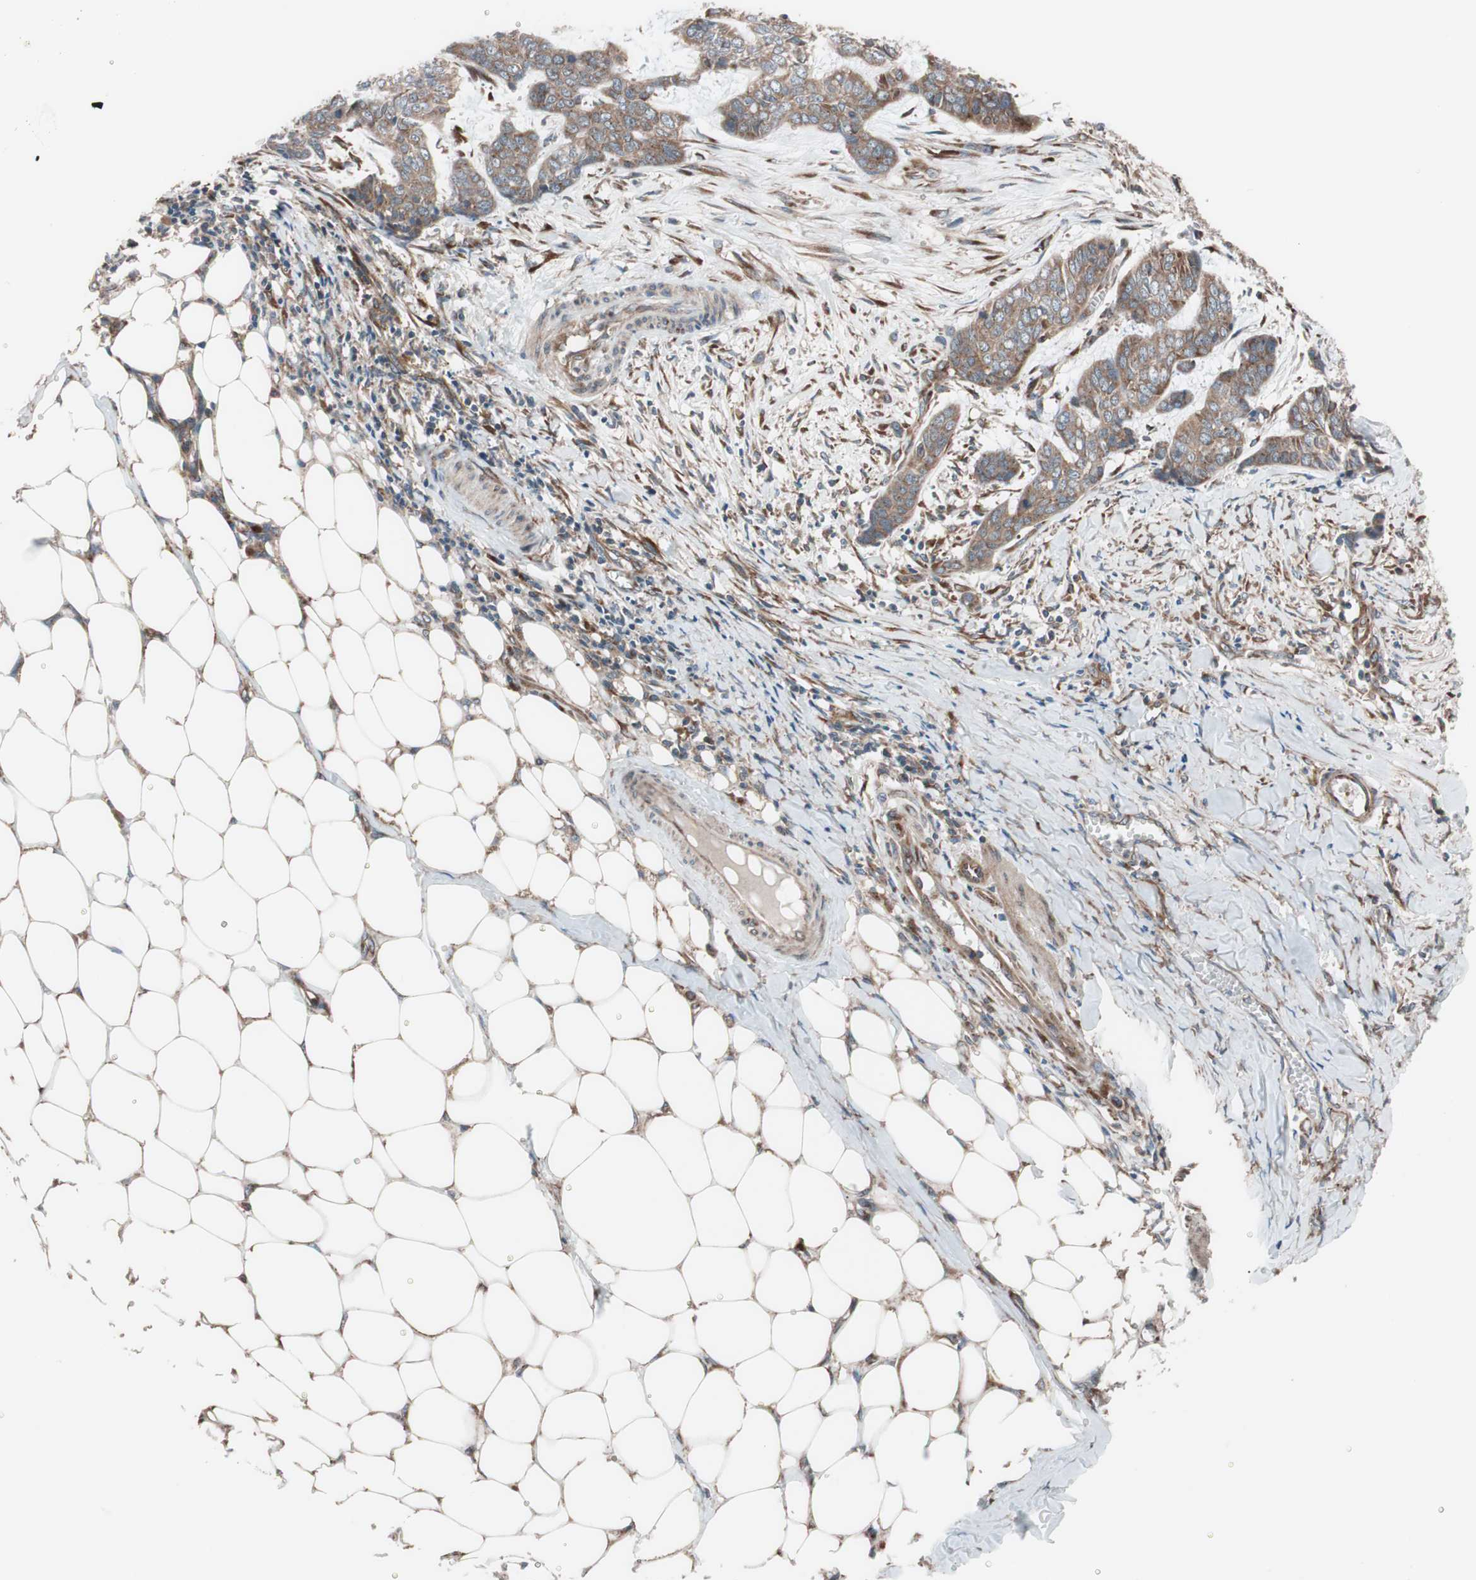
{"staining": {"intensity": "moderate", "quantity": ">75%", "location": "cytoplasmic/membranous"}, "tissue": "skin cancer", "cell_type": "Tumor cells", "image_type": "cancer", "snomed": [{"axis": "morphology", "description": "Basal cell carcinoma"}, {"axis": "topography", "description": "Skin"}], "caption": "Immunohistochemistry (IHC) histopathology image of skin cancer stained for a protein (brown), which reveals medium levels of moderate cytoplasmic/membranous expression in approximately >75% of tumor cells.", "gene": "SEC31A", "patient": {"sex": "female", "age": 64}}